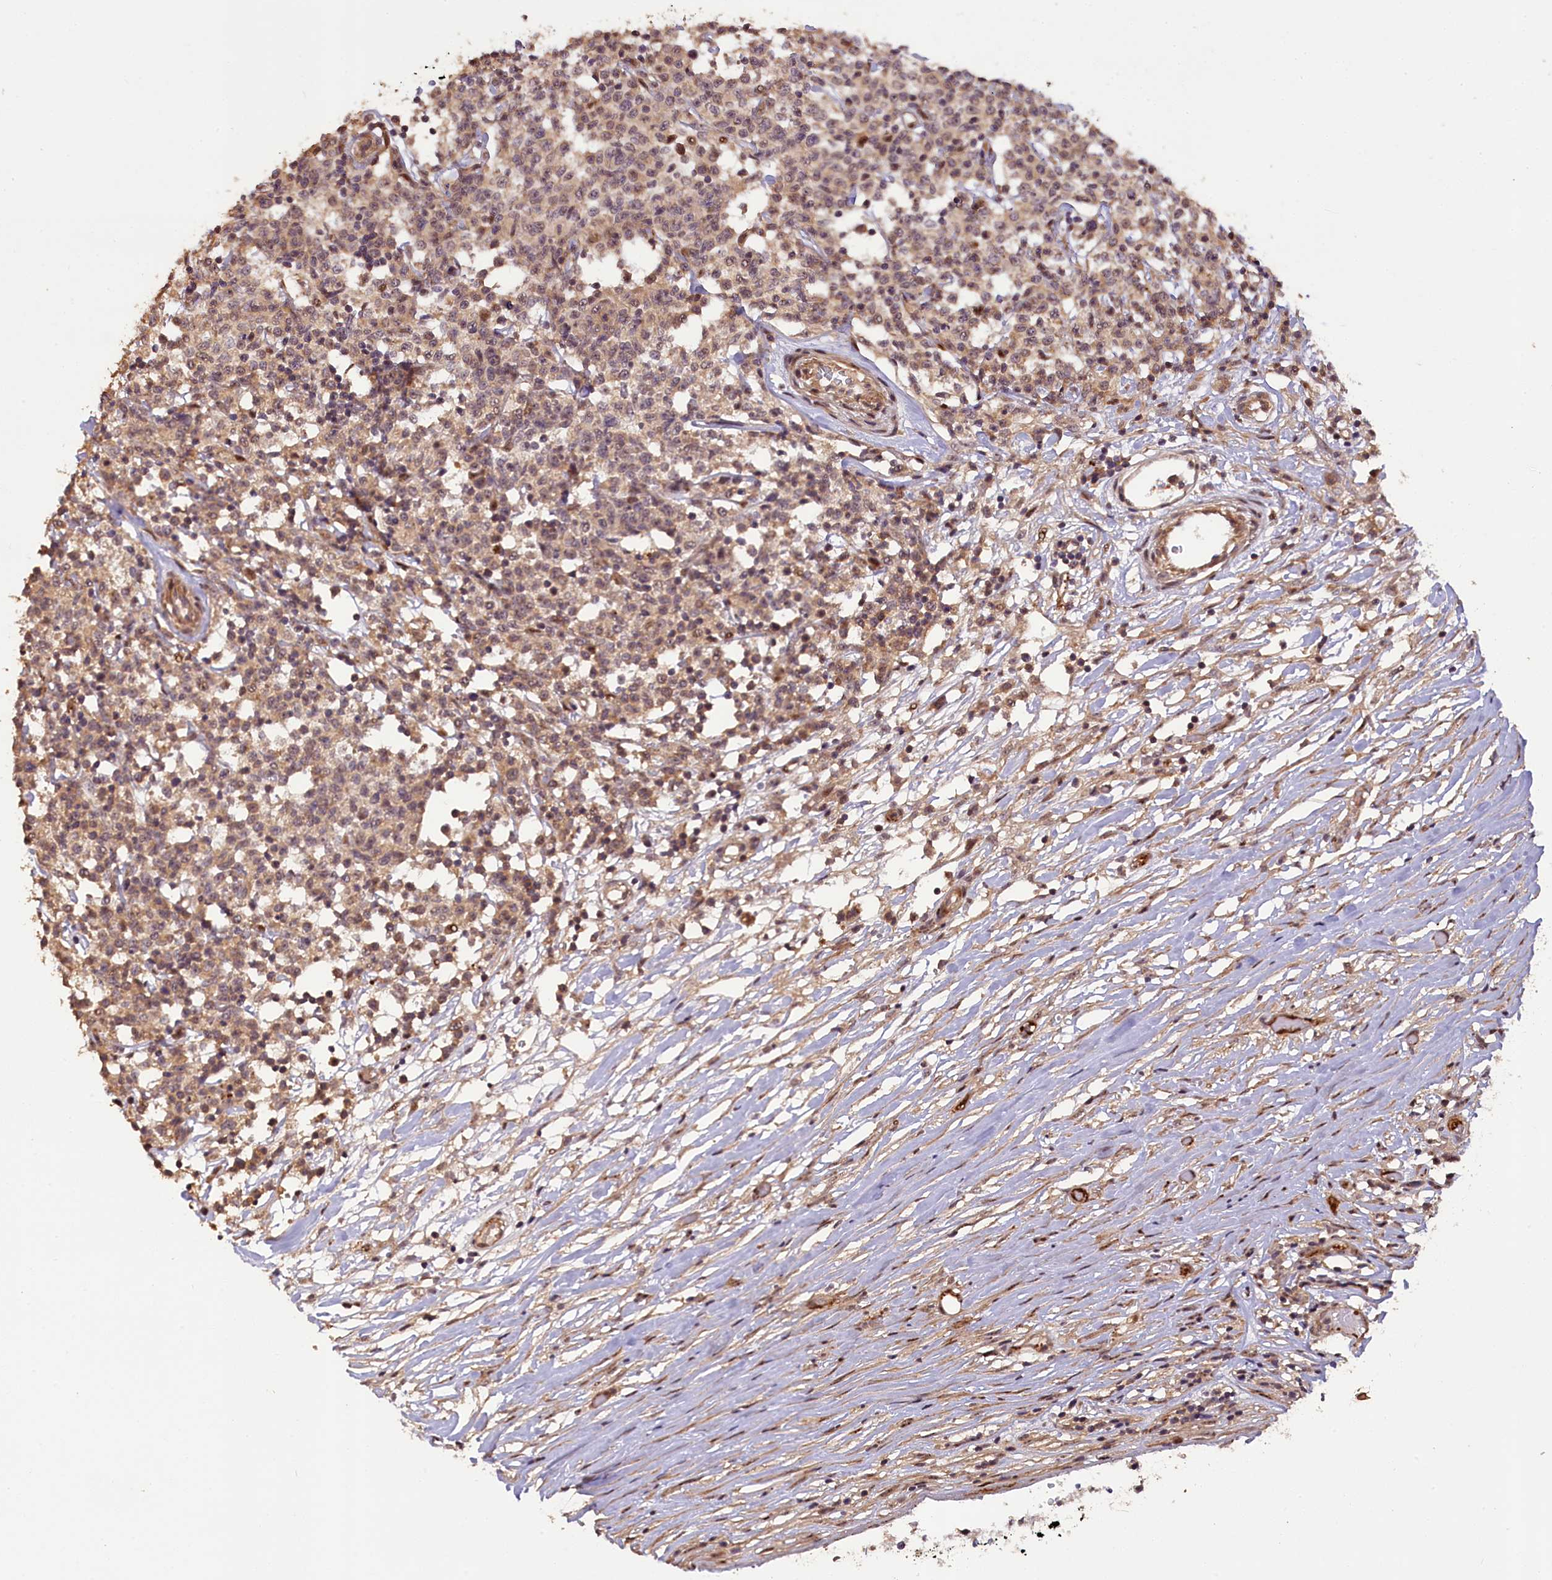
{"staining": {"intensity": "weak", "quantity": ">75%", "location": "cytoplasmic/membranous"}, "tissue": "lymphoma", "cell_type": "Tumor cells", "image_type": "cancer", "snomed": [{"axis": "morphology", "description": "Malignant lymphoma, non-Hodgkin's type, Low grade"}, {"axis": "topography", "description": "Small intestine"}], "caption": "High-magnification brightfield microscopy of malignant lymphoma, non-Hodgkin's type (low-grade) stained with DAB (3,3'-diaminobenzidine) (brown) and counterstained with hematoxylin (blue). tumor cells exhibit weak cytoplasmic/membranous expression is identified in approximately>75% of cells.", "gene": "FUZ", "patient": {"sex": "female", "age": 59}}